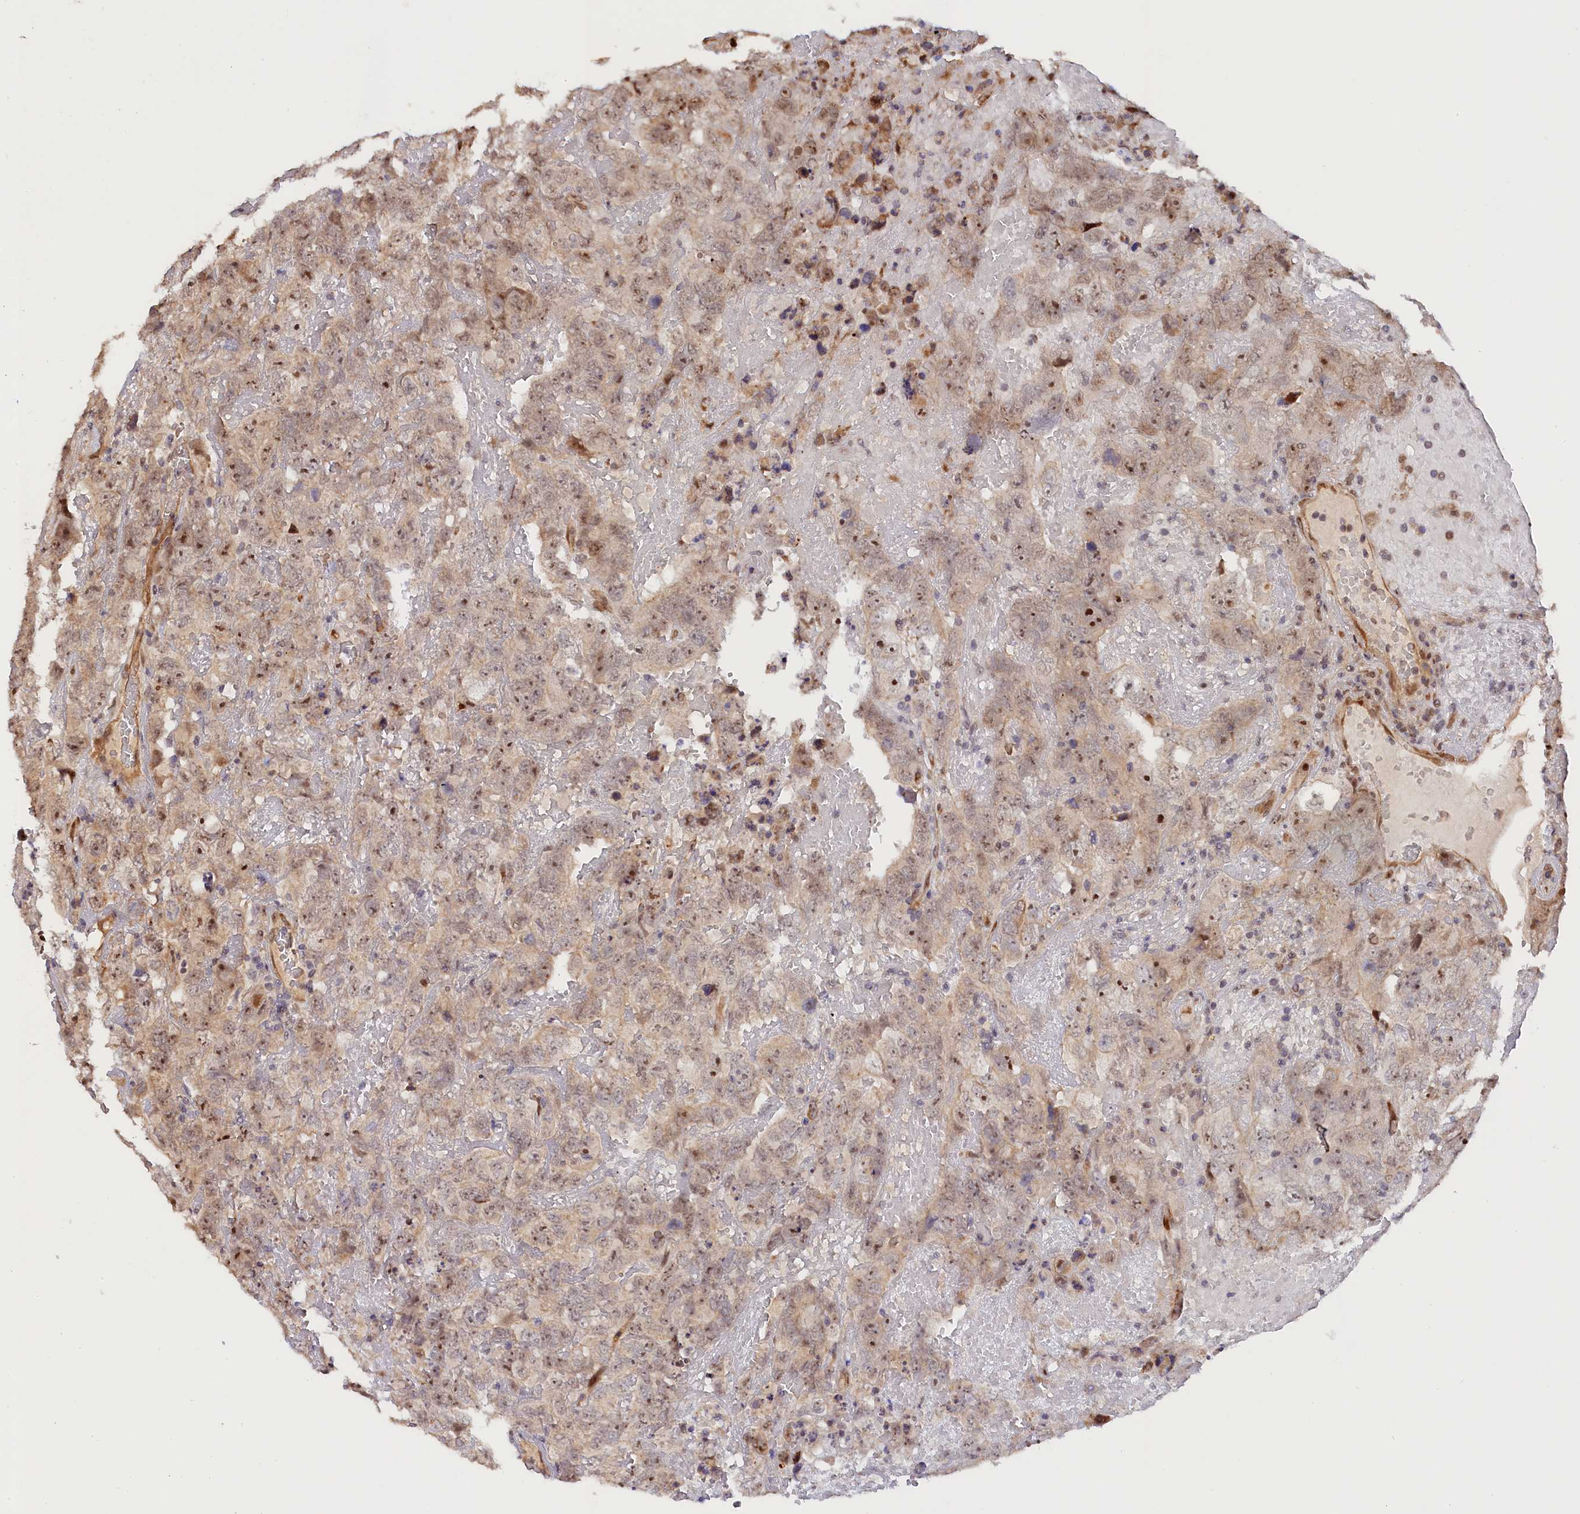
{"staining": {"intensity": "moderate", "quantity": "<25%", "location": "nuclear"}, "tissue": "testis cancer", "cell_type": "Tumor cells", "image_type": "cancer", "snomed": [{"axis": "morphology", "description": "Carcinoma, Embryonal, NOS"}, {"axis": "topography", "description": "Testis"}], "caption": "Immunohistochemistry photomicrograph of neoplastic tissue: testis cancer (embryonal carcinoma) stained using immunohistochemistry (IHC) reveals low levels of moderate protein expression localized specifically in the nuclear of tumor cells, appearing as a nuclear brown color.", "gene": "ANKRD24", "patient": {"sex": "male", "age": 45}}